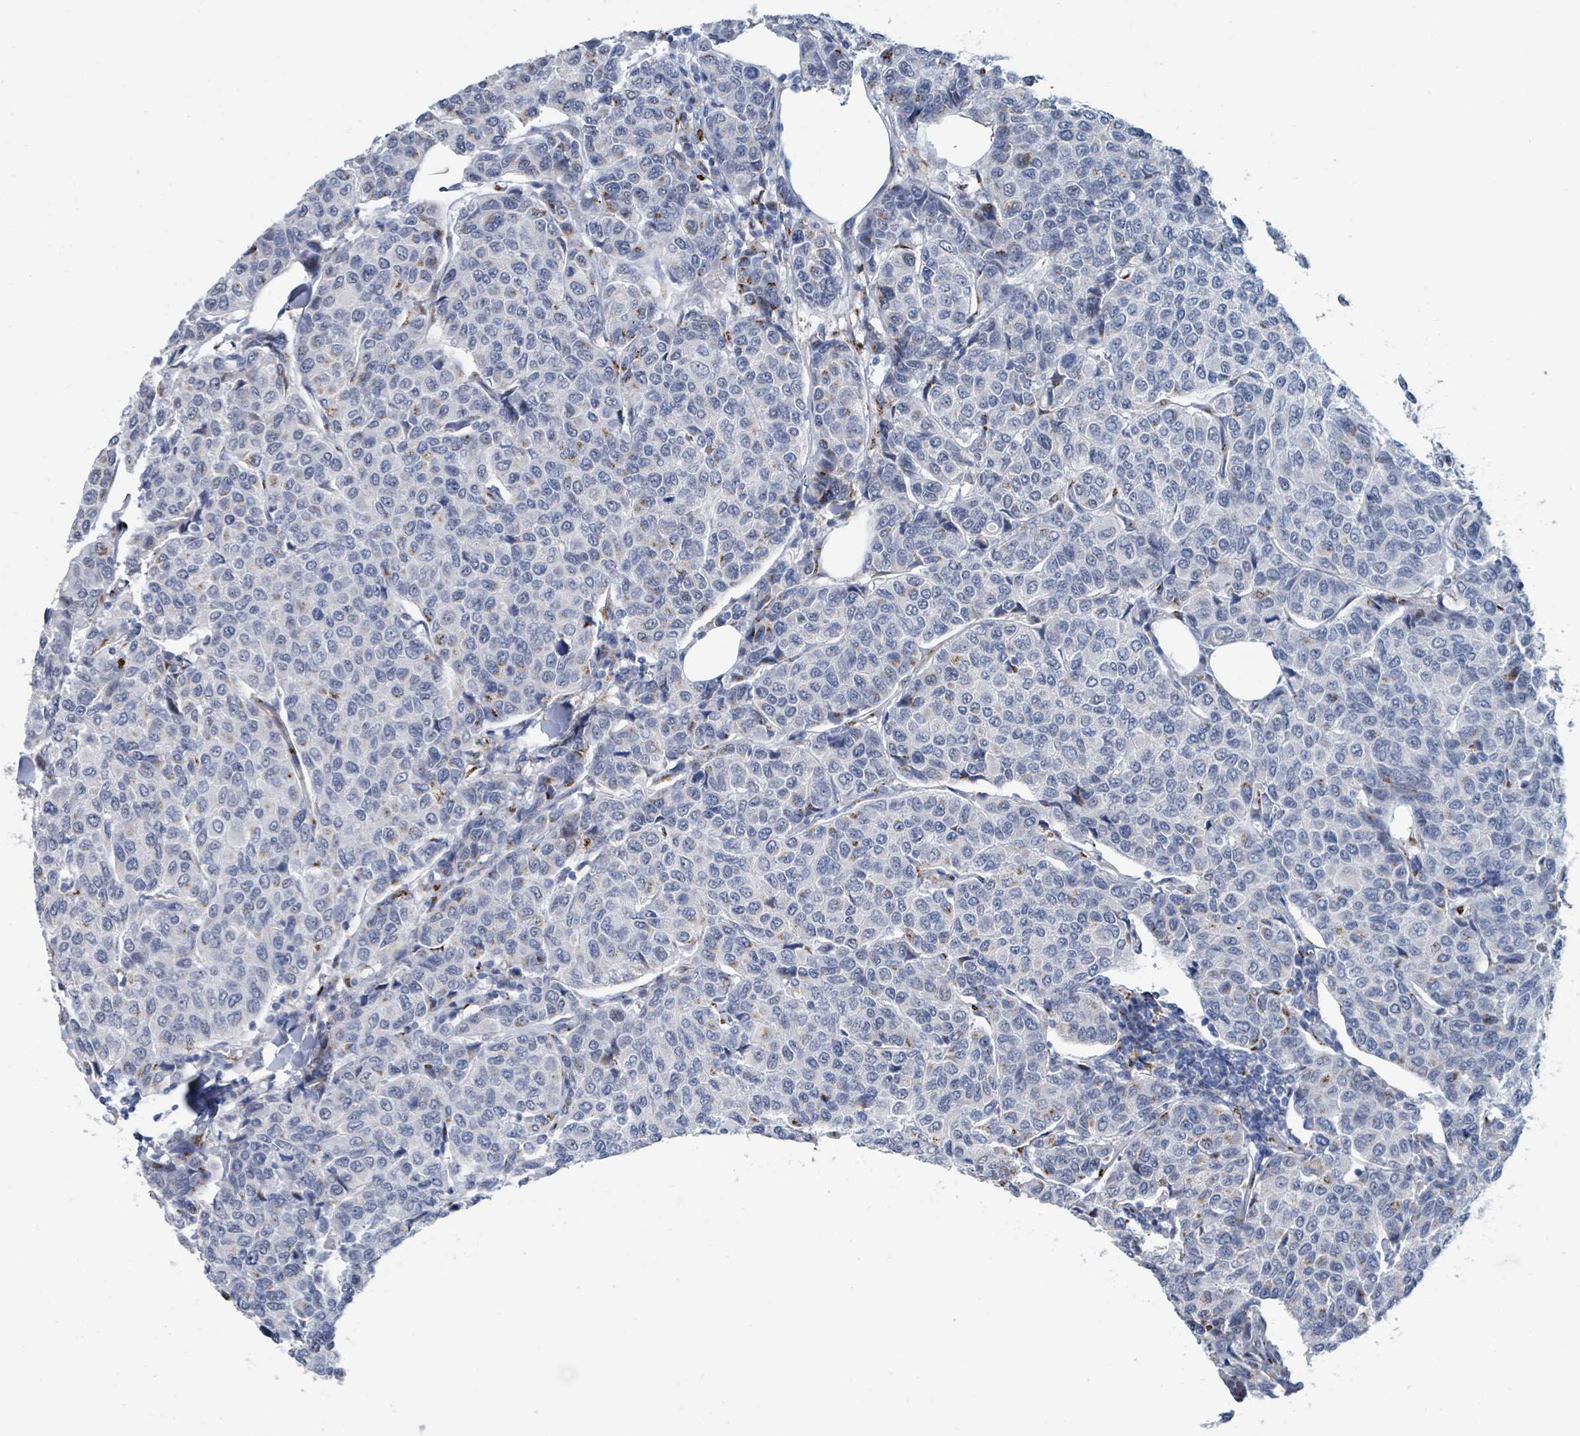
{"staining": {"intensity": "negative", "quantity": "none", "location": "none"}, "tissue": "breast cancer", "cell_type": "Tumor cells", "image_type": "cancer", "snomed": [{"axis": "morphology", "description": "Duct carcinoma"}, {"axis": "topography", "description": "Breast"}], "caption": "This is an immunohistochemistry (IHC) histopathology image of human breast cancer. There is no positivity in tumor cells.", "gene": "DCAF5", "patient": {"sex": "female", "age": 55}}